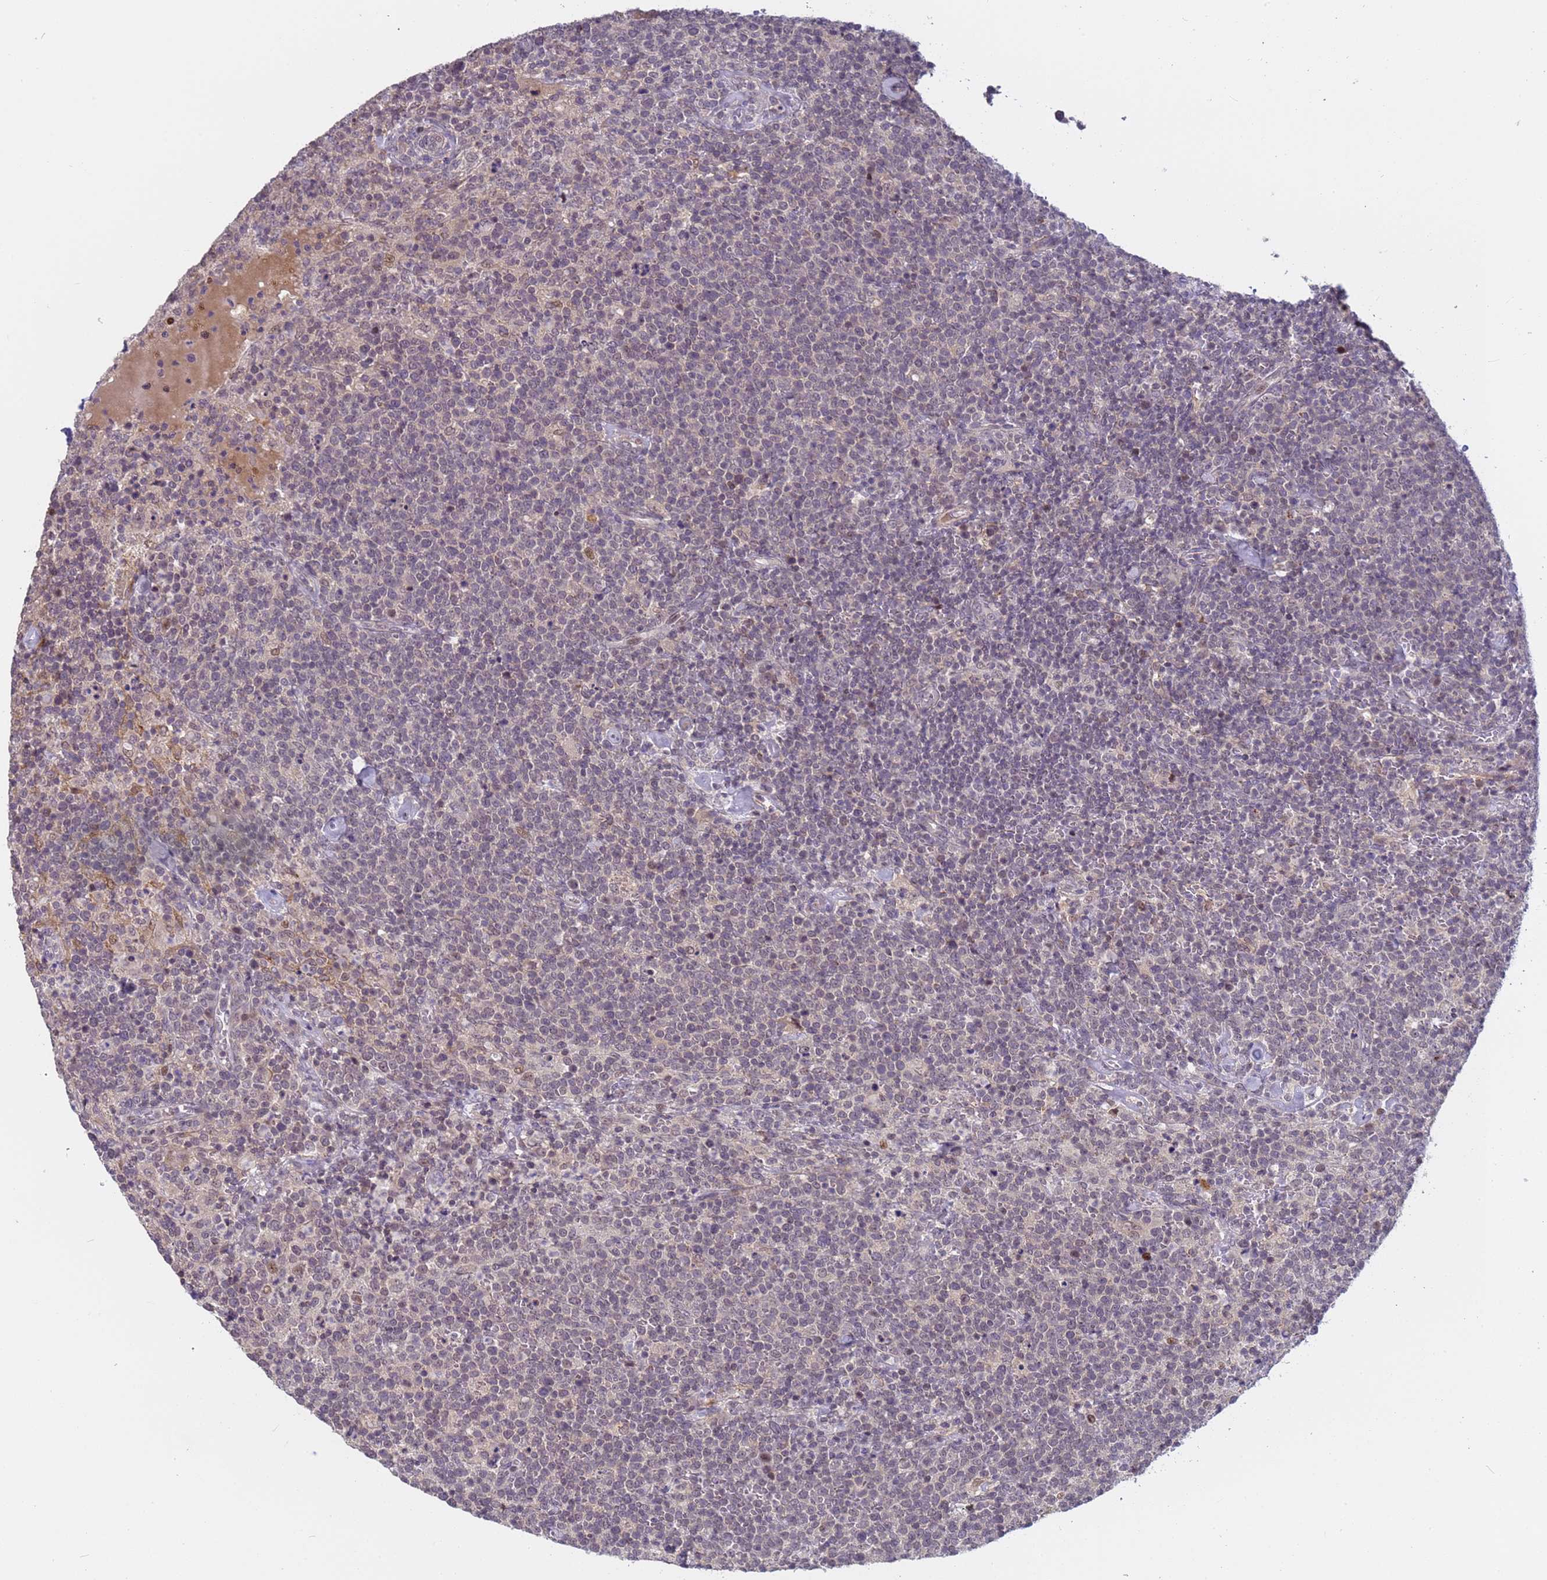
{"staining": {"intensity": "weak", "quantity": "<25%", "location": "nuclear"}, "tissue": "lymphoma", "cell_type": "Tumor cells", "image_type": "cancer", "snomed": [{"axis": "morphology", "description": "Malignant lymphoma, non-Hodgkin's type, High grade"}, {"axis": "topography", "description": "Lymph node"}], "caption": "Tumor cells are negative for brown protein staining in malignant lymphoma, non-Hodgkin's type (high-grade).", "gene": "VWA3A", "patient": {"sex": "male", "age": 61}}